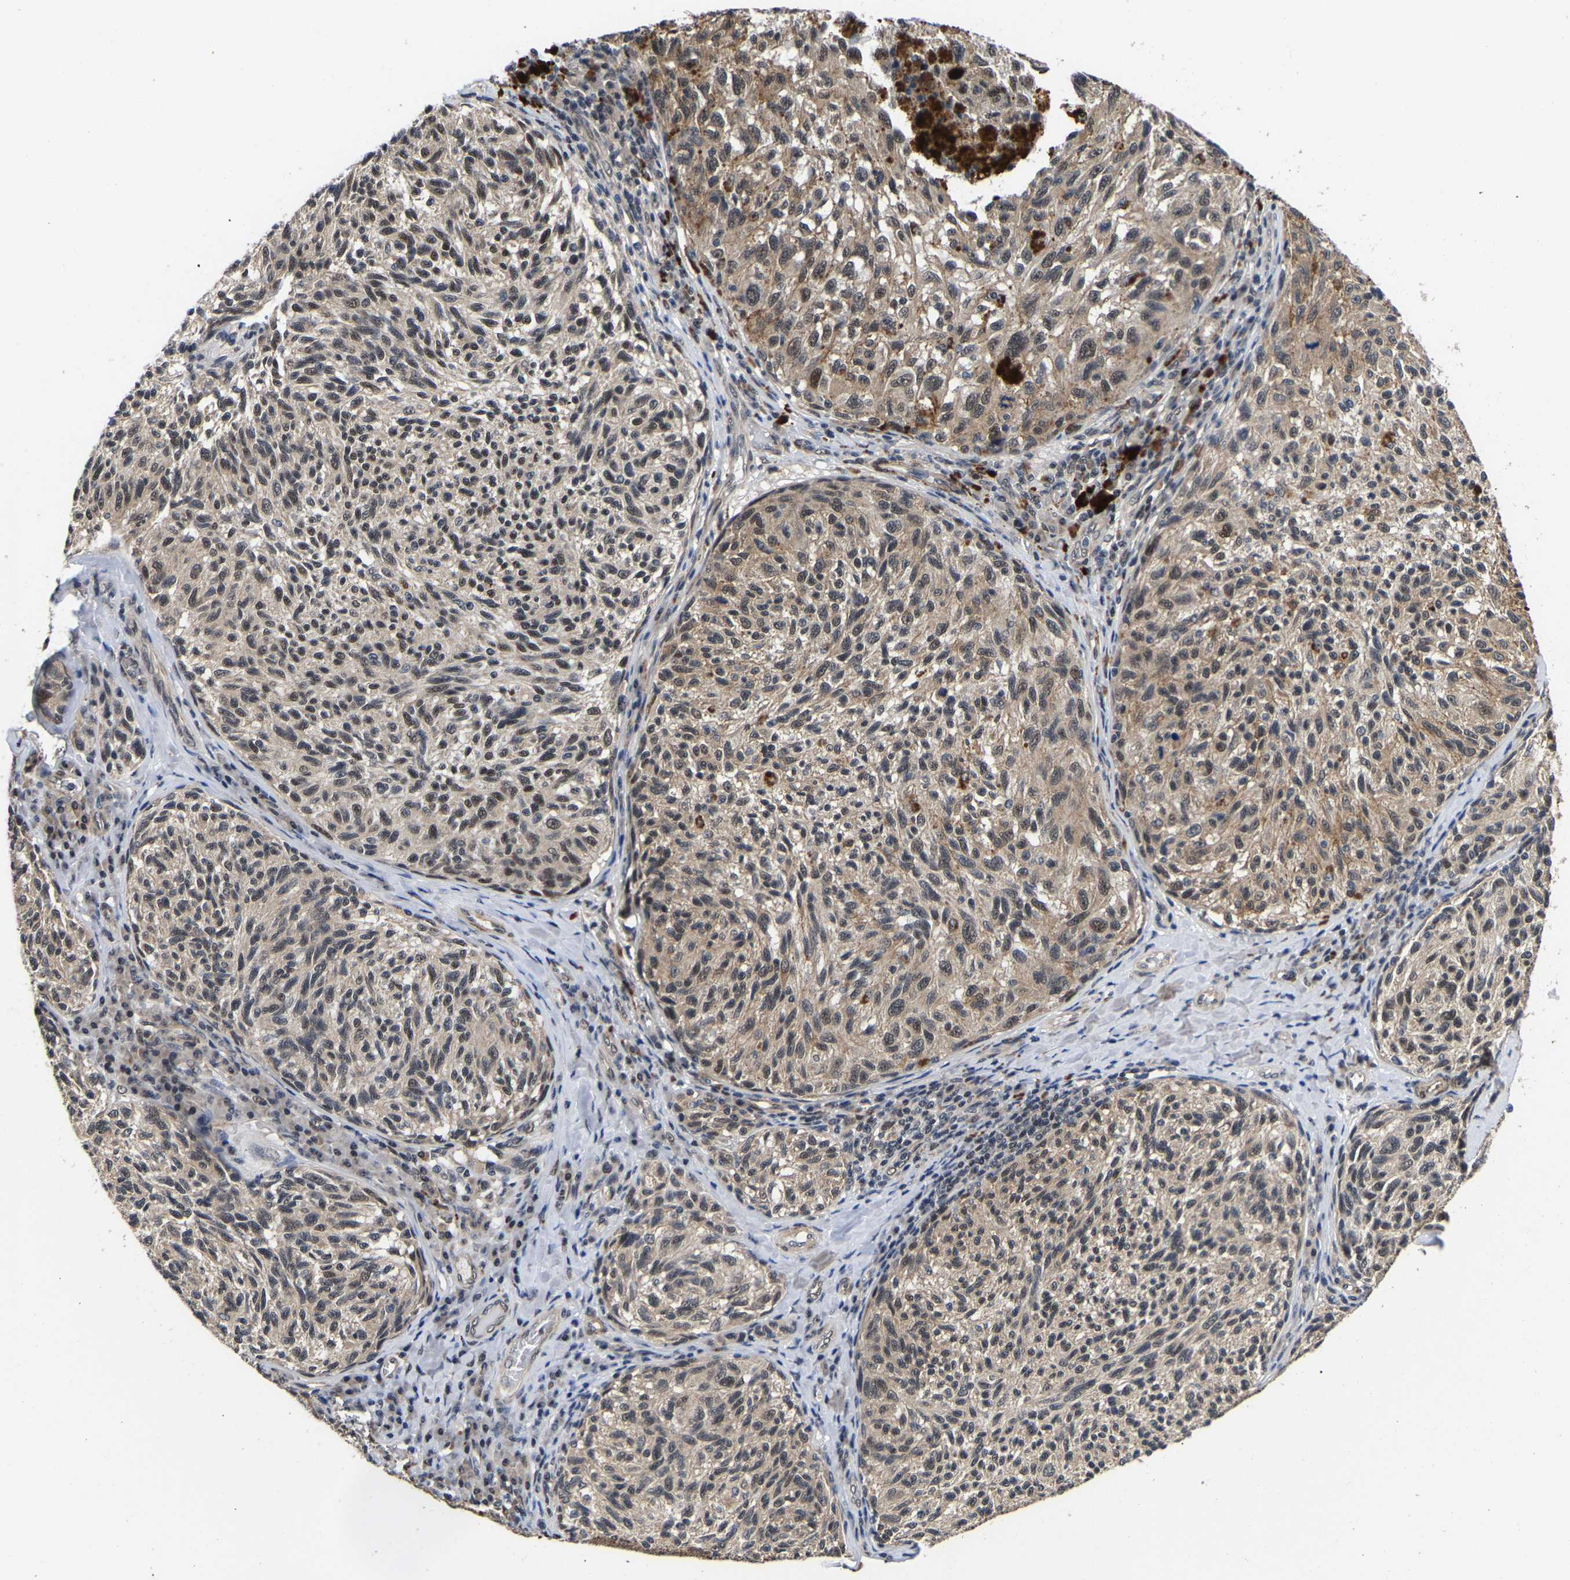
{"staining": {"intensity": "weak", "quantity": ">75%", "location": "cytoplasmic/membranous"}, "tissue": "melanoma", "cell_type": "Tumor cells", "image_type": "cancer", "snomed": [{"axis": "morphology", "description": "Malignant melanoma, NOS"}, {"axis": "topography", "description": "Skin"}], "caption": "There is low levels of weak cytoplasmic/membranous positivity in tumor cells of malignant melanoma, as demonstrated by immunohistochemical staining (brown color).", "gene": "METTL16", "patient": {"sex": "female", "age": 73}}